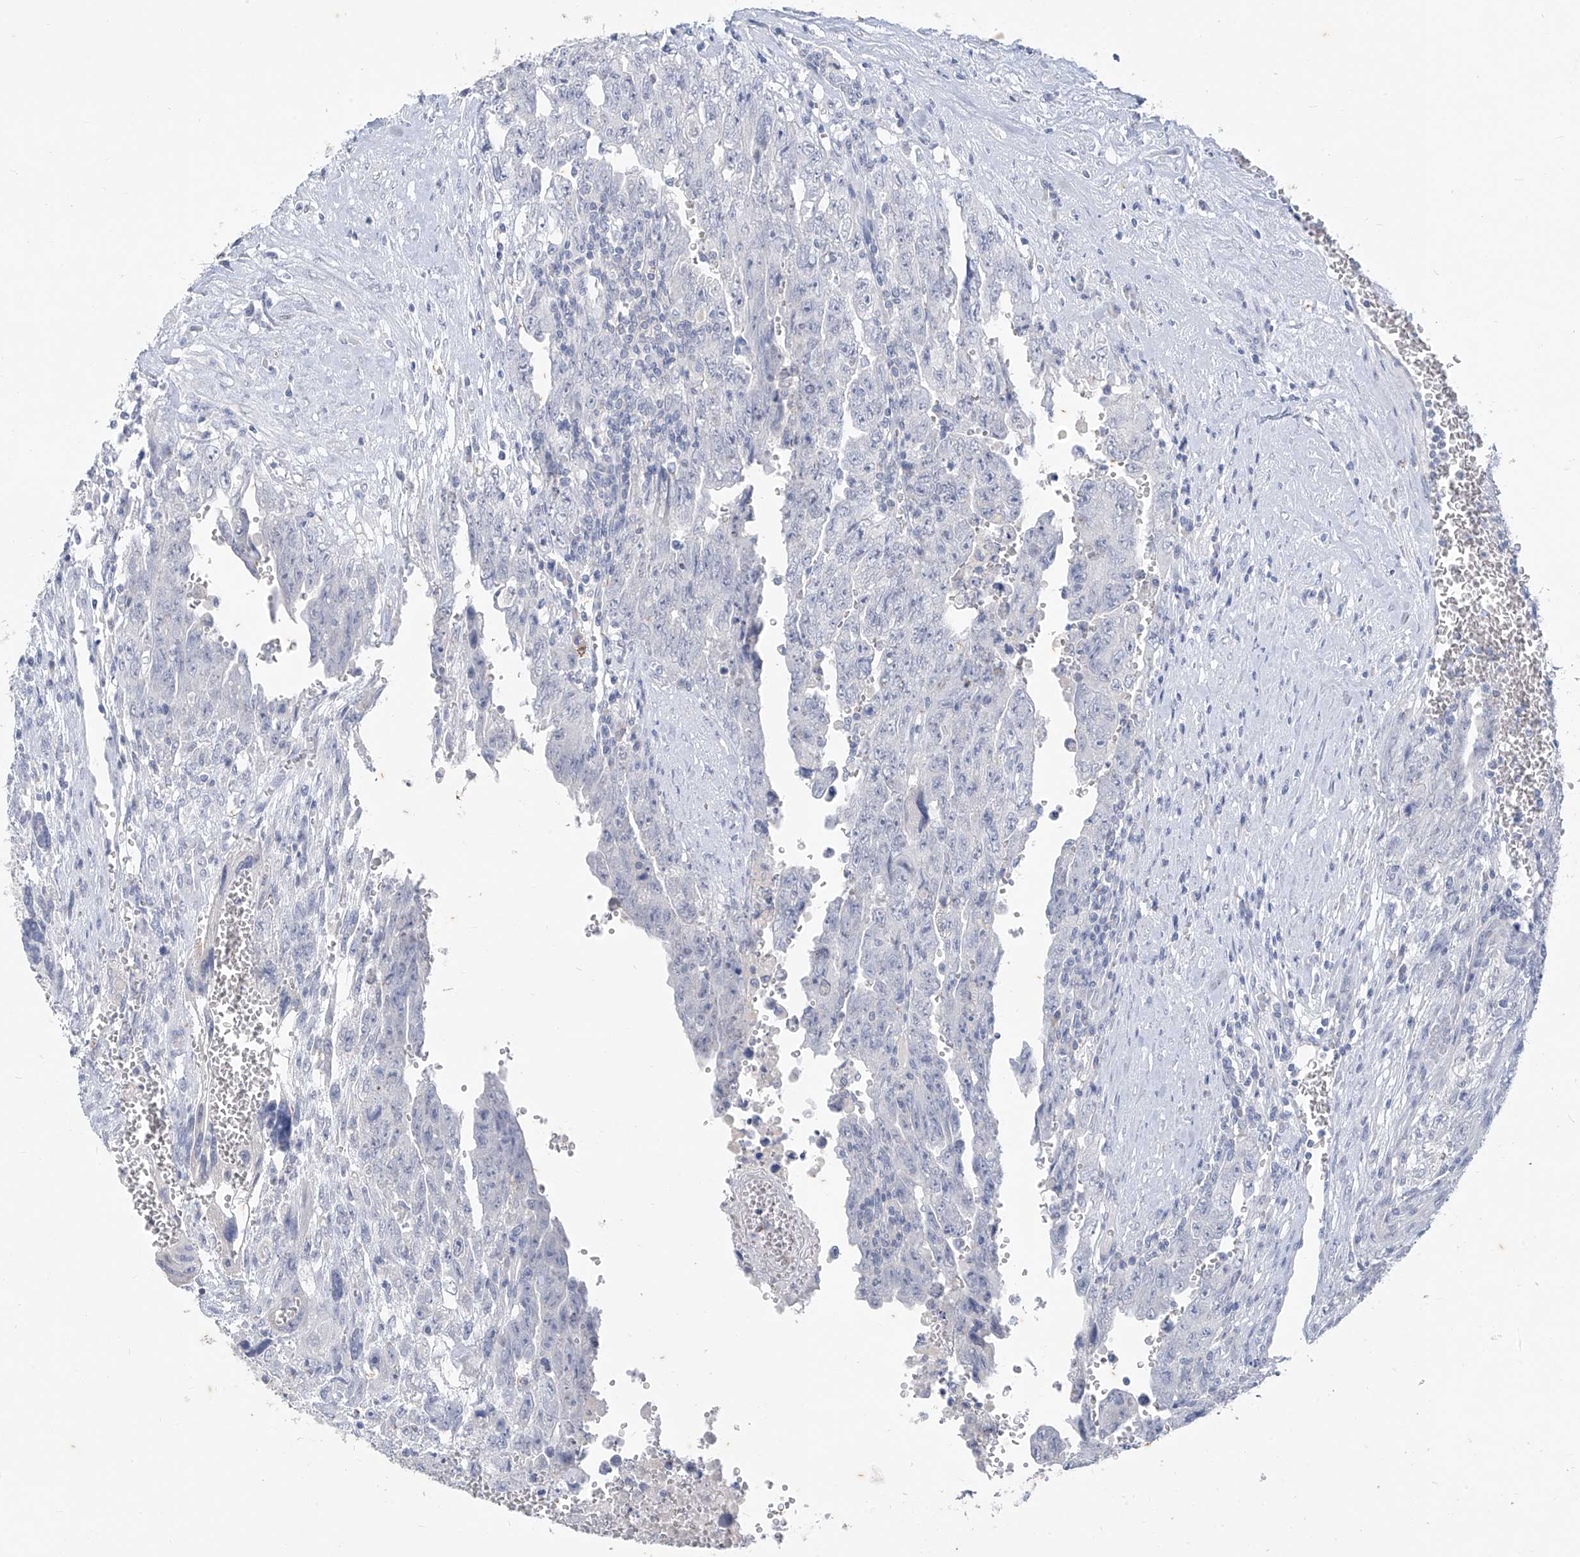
{"staining": {"intensity": "negative", "quantity": "none", "location": "none"}, "tissue": "testis cancer", "cell_type": "Tumor cells", "image_type": "cancer", "snomed": [{"axis": "morphology", "description": "Carcinoma, Embryonal, NOS"}, {"axis": "topography", "description": "Testis"}], "caption": "Immunohistochemistry (IHC) image of human embryonal carcinoma (testis) stained for a protein (brown), which exhibits no staining in tumor cells.", "gene": "CX3CR1", "patient": {"sex": "male", "age": 28}}